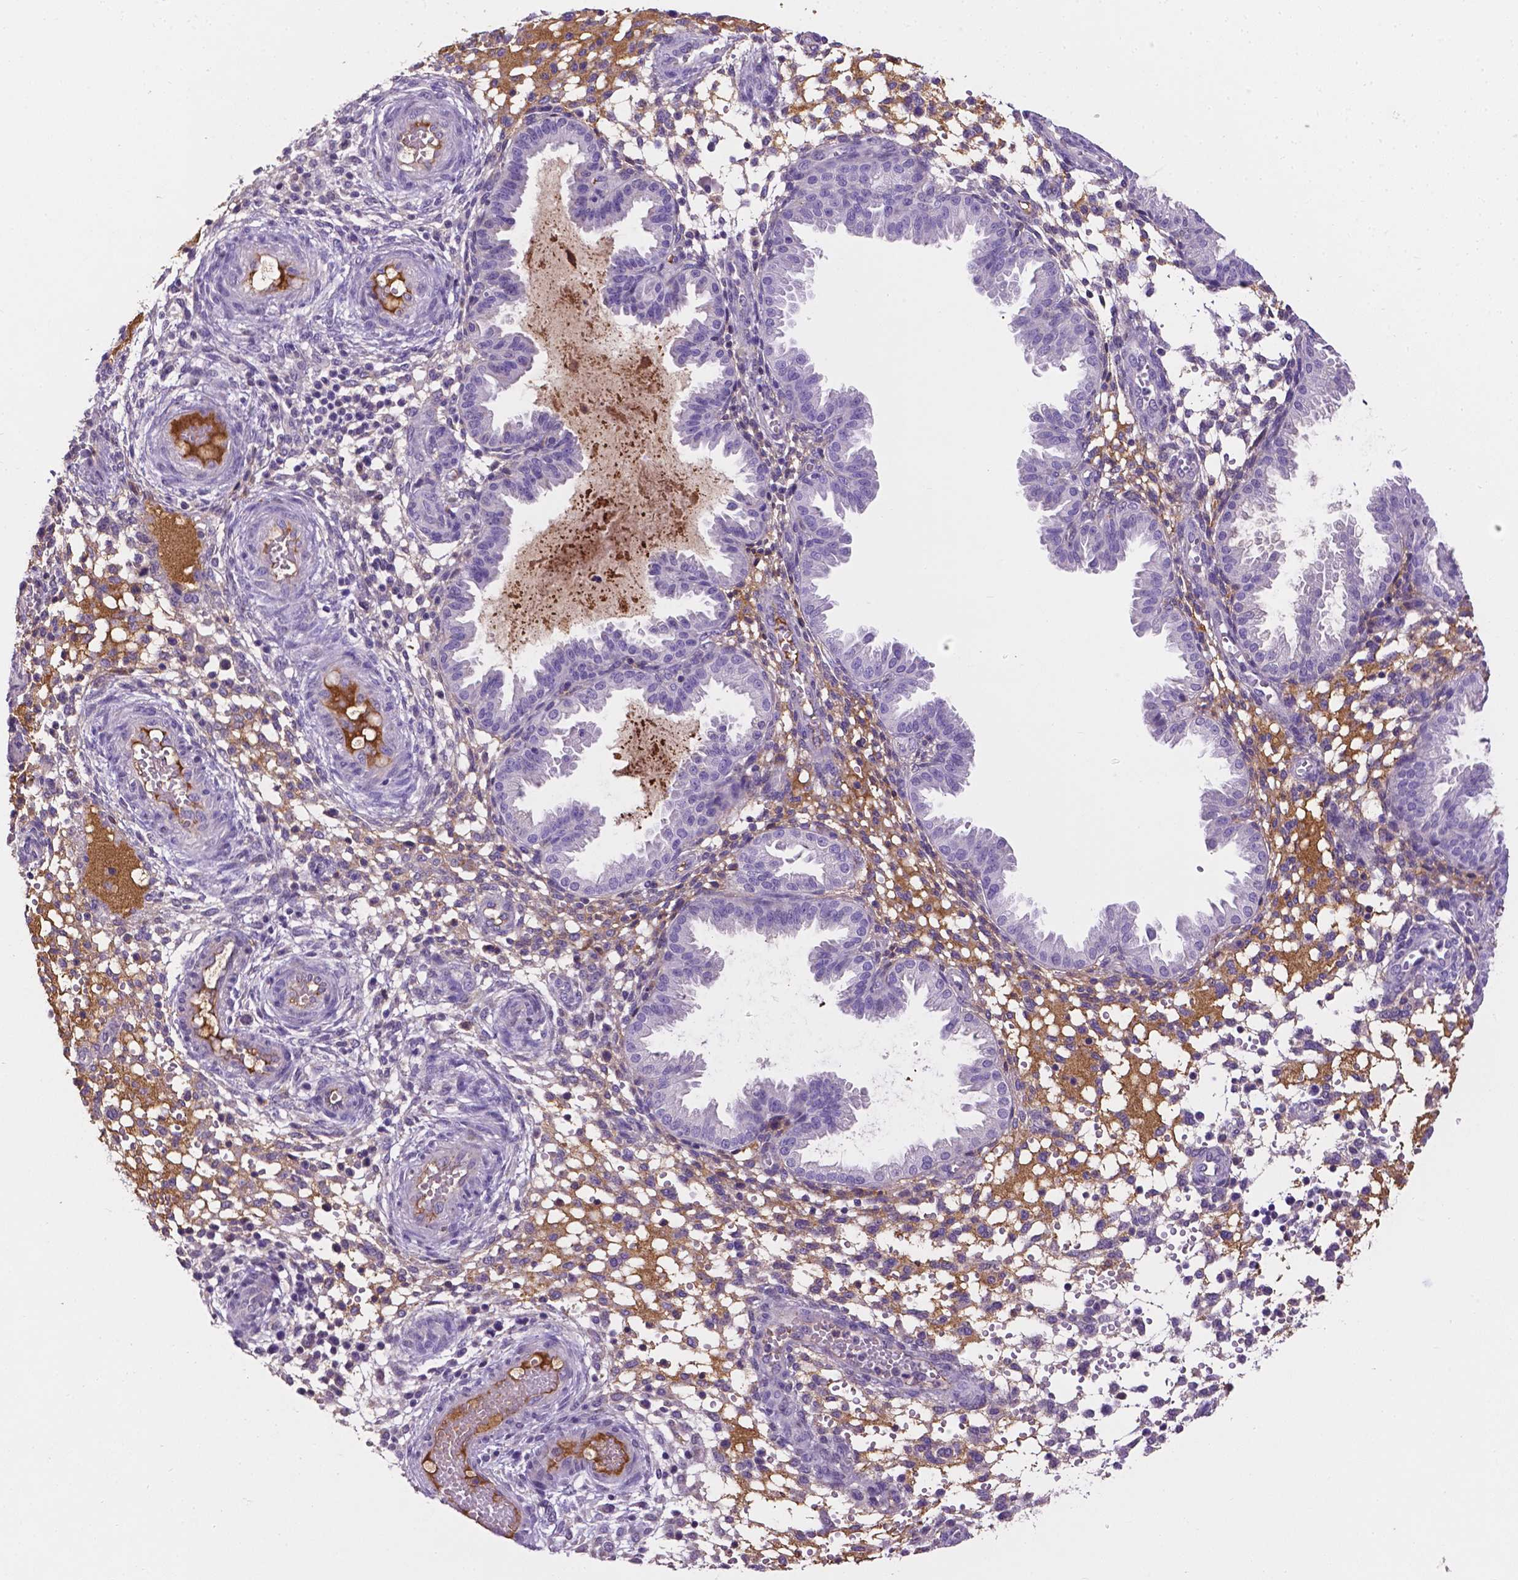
{"staining": {"intensity": "negative", "quantity": "none", "location": "none"}, "tissue": "endometrium", "cell_type": "Cells in endometrial stroma", "image_type": "normal", "snomed": [{"axis": "morphology", "description": "Normal tissue, NOS"}, {"axis": "topography", "description": "Endometrium"}], "caption": "Micrograph shows no protein staining in cells in endometrial stroma of normal endometrium.", "gene": "APOE", "patient": {"sex": "female", "age": 33}}